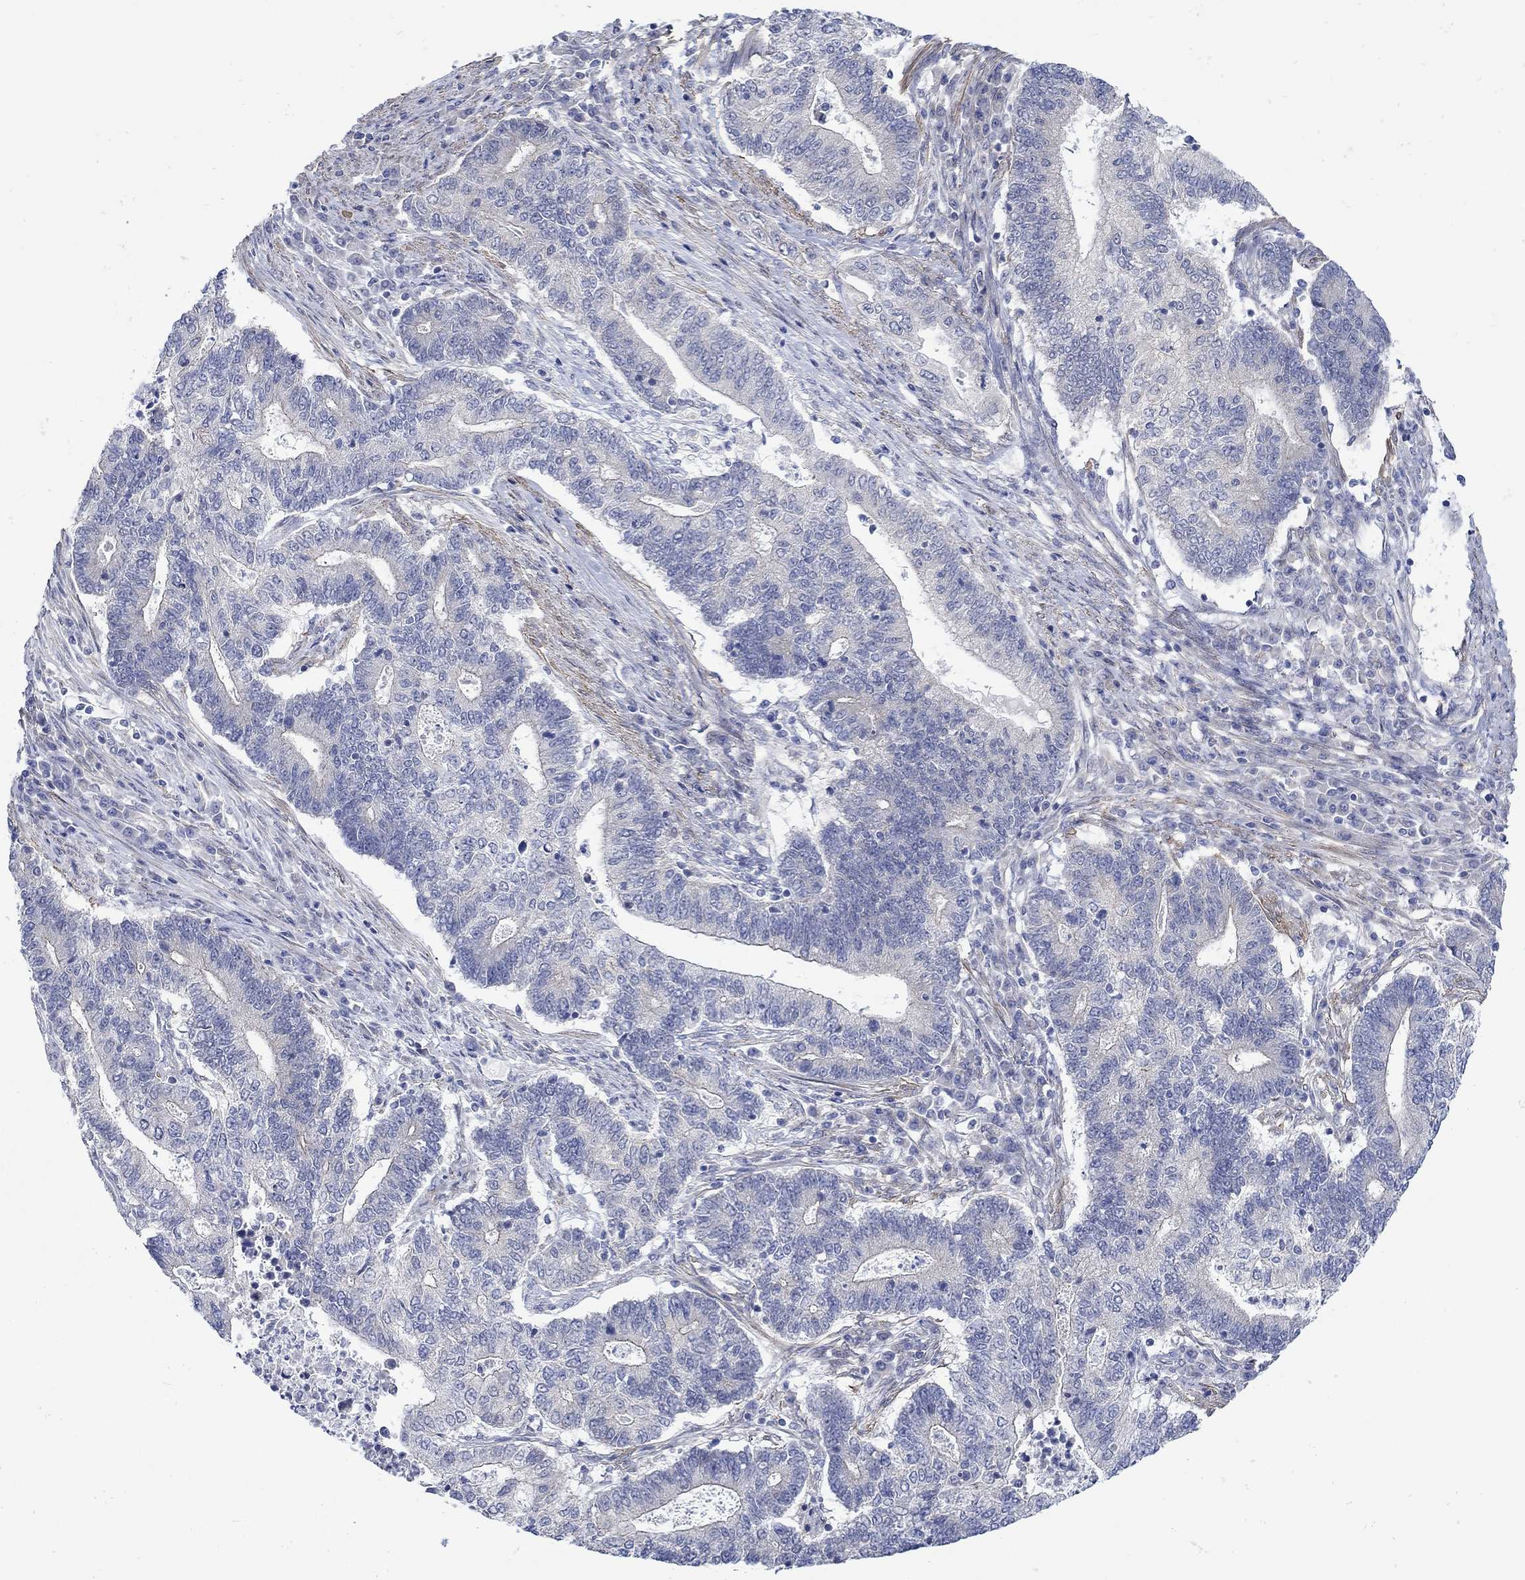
{"staining": {"intensity": "negative", "quantity": "none", "location": "none"}, "tissue": "endometrial cancer", "cell_type": "Tumor cells", "image_type": "cancer", "snomed": [{"axis": "morphology", "description": "Adenocarcinoma, NOS"}, {"axis": "topography", "description": "Uterus"}, {"axis": "topography", "description": "Endometrium"}], "caption": "An image of human endometrial adenocarcinoma is negative for staining in tumor cells.", "gene": "SCN7A", "patient": {"sex": "female", "age": 54}}